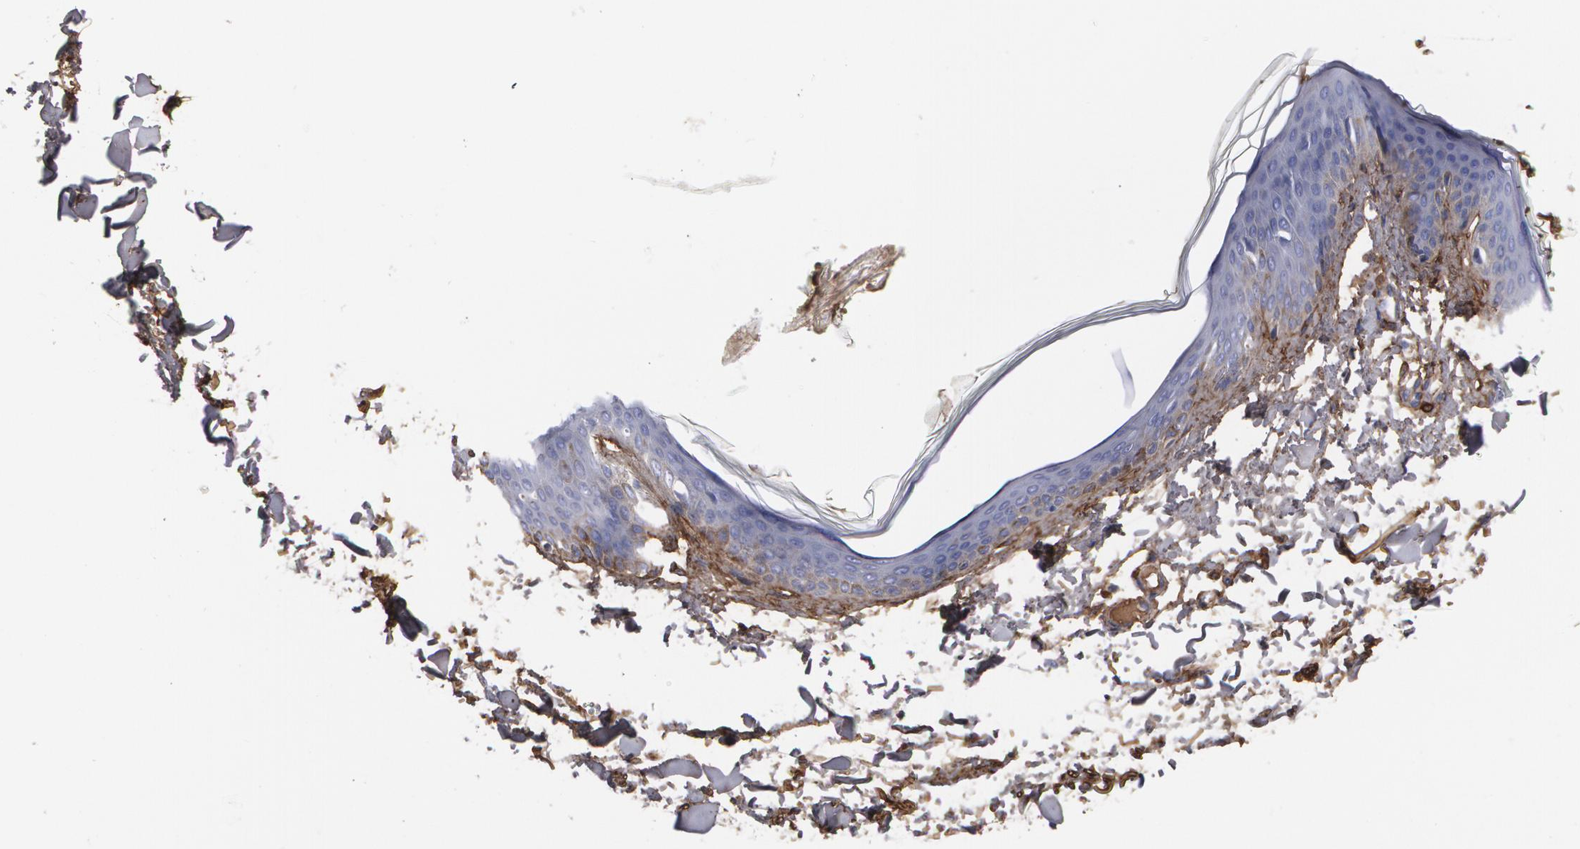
{"staining": {"intensity": "moderate", "quantity": ">75%", "location": "cytoplasmic/membranous"}, "tissue": "skin", "cell_type": "Fibroblasts", "image_type": "normal", "snomed": [{"axis": "morphology", "description": "Normal tissue, NOS"}, {"axis": "topography", "description": "Skin"}], "caption": "Immunohistochemistry (DAB (3,3'-diaminobenzidine)) staining of unremarkable human skin demonstrates moderate cytoplasmic/membranous protein expression in about >75% of fibroblasts. Immunohistochemistry (ihc) stains the protein of interest in brown and the nuclei are stained blue.", "gene": "FBLN1", "patient": {"sex": "female", "age": 17}}